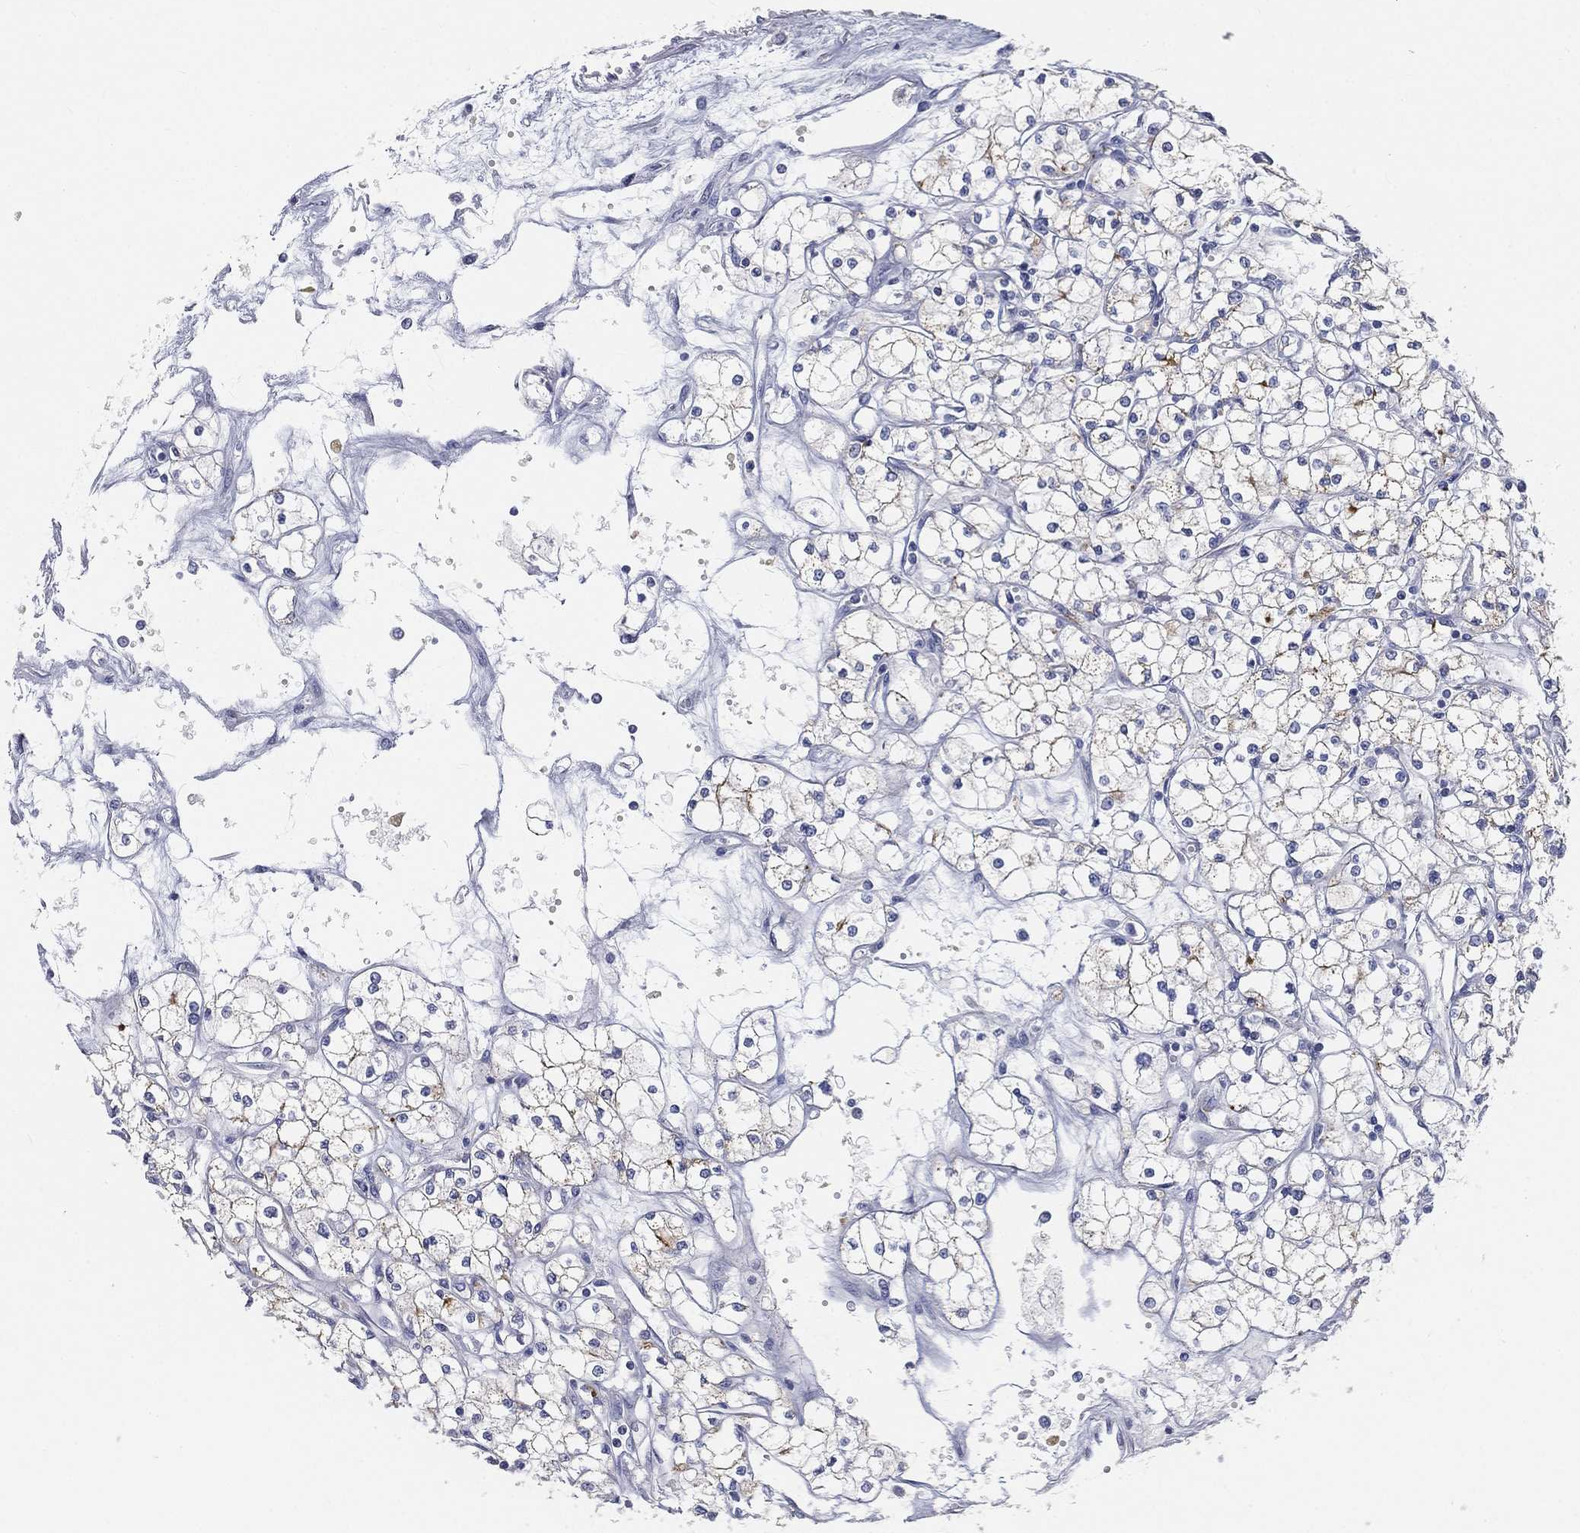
{"staining": {"intensity": "negative", "quantity": "none", "location": "none"}, "tissue": "renal cancer", "cell_type": "Tumor cells", "image_type": "cancer", "snomed": [{"axis": "morphology", "description": "Adenocarcinoma, NOS"}, {"axis": "topography", "description": "Kidney"}], "caption": "High power microscopy histopathology image of an IHC histopathology image of renal cancer (adenocarcinoma), revealing no significant staining in tumor cells.", "gene": "TMEM25", "patient": {"sex": "male", "age": 67}}